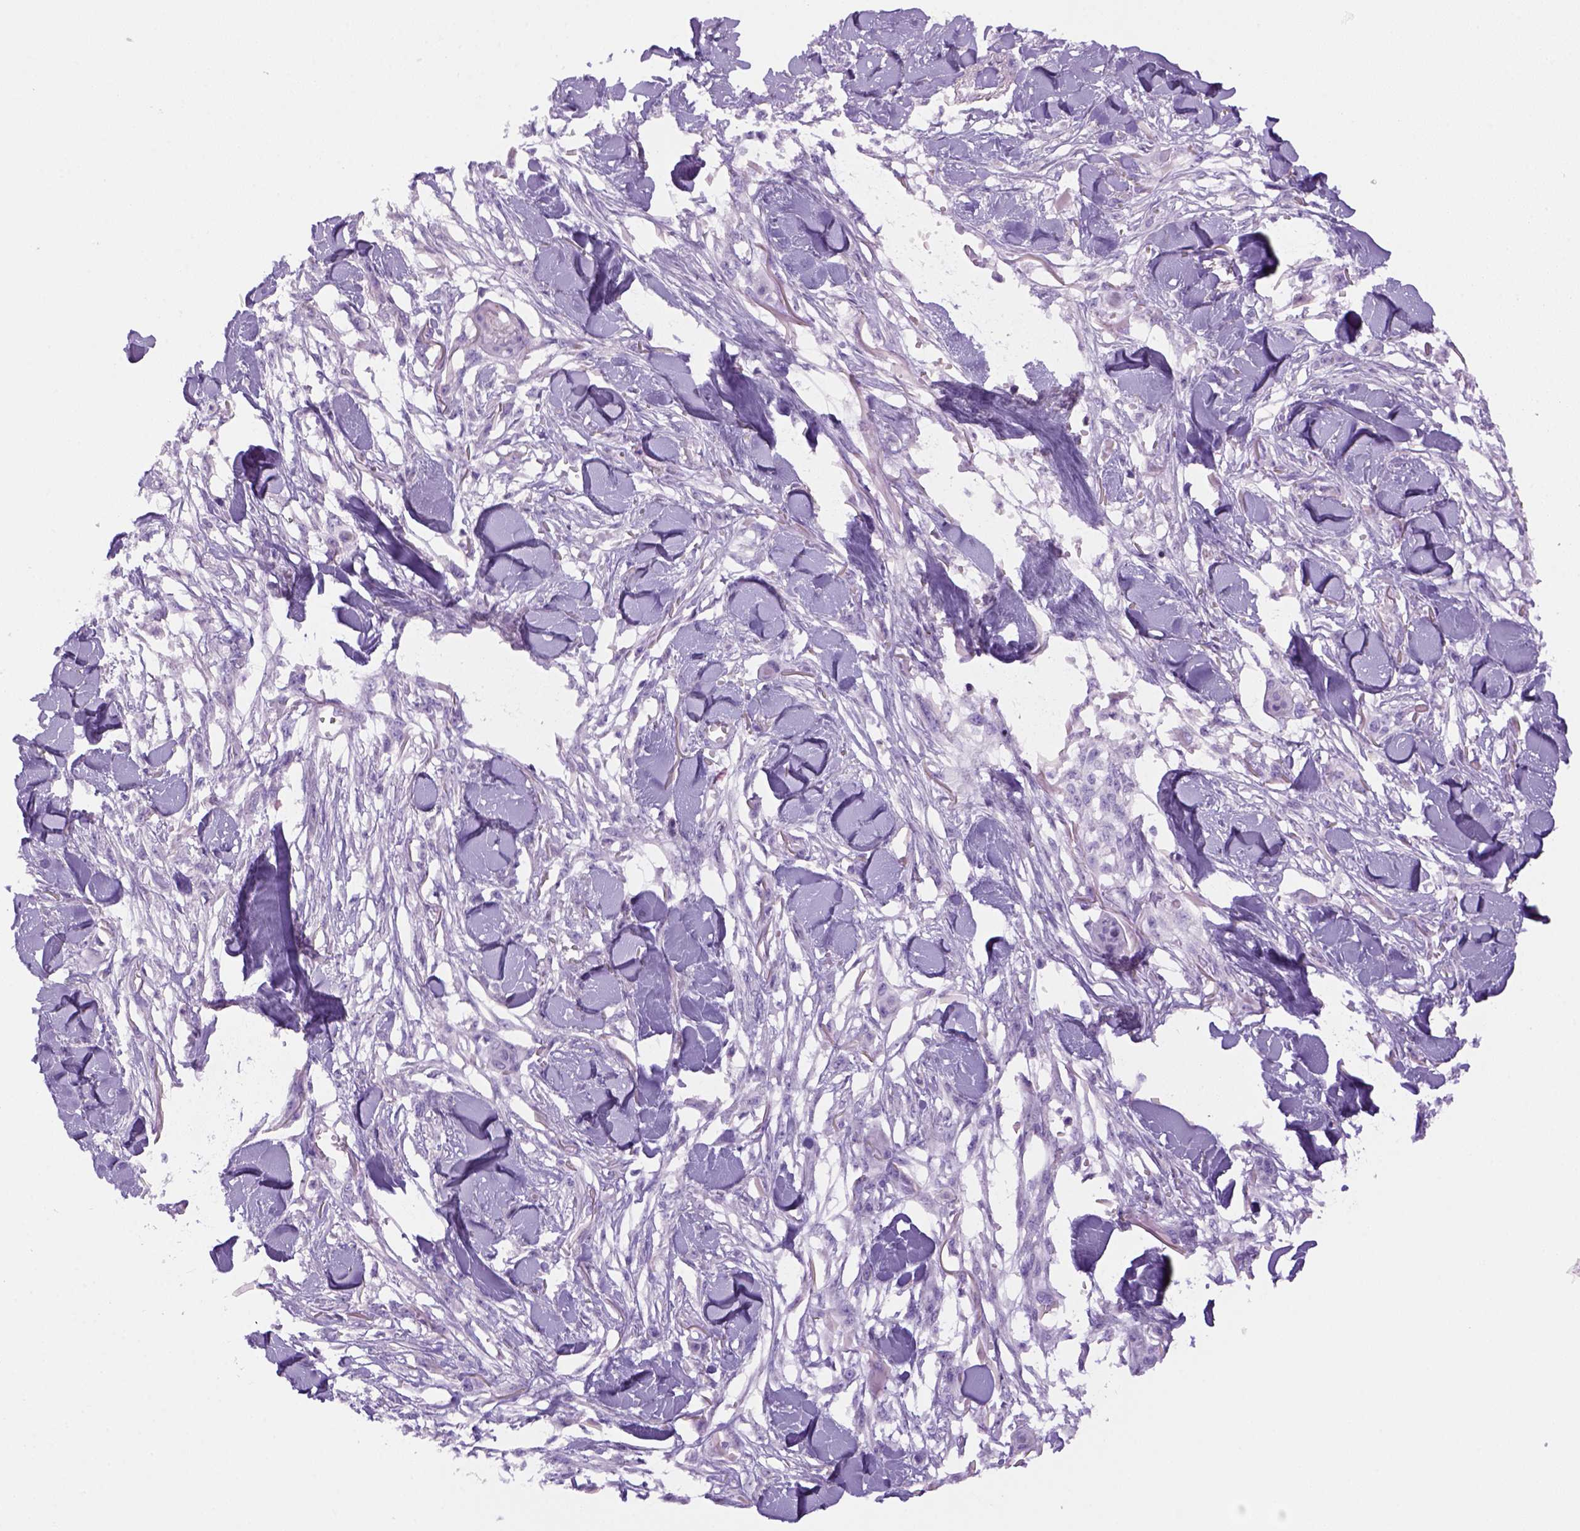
{"staining": {"intensity": "negative", "quantity": "none", "location": "none"}, "tissue": "skin cancer", "cell_type": "Tumor cells", "image_type": "cancer", "snomed": [{"axis": "morphology", "description": "Squamous cell carcinoma, NOS"}, {"axis": "topography", "description": "Skin"}], "caption": "Image shows no protein expression in tumor cells of squamous cell carcinoma (skin) tissue. (DAB immunohistochemistry (IHC), high magnification).", "gene": "DNAH11", "patient": {"sex": "female", "age": 59}}